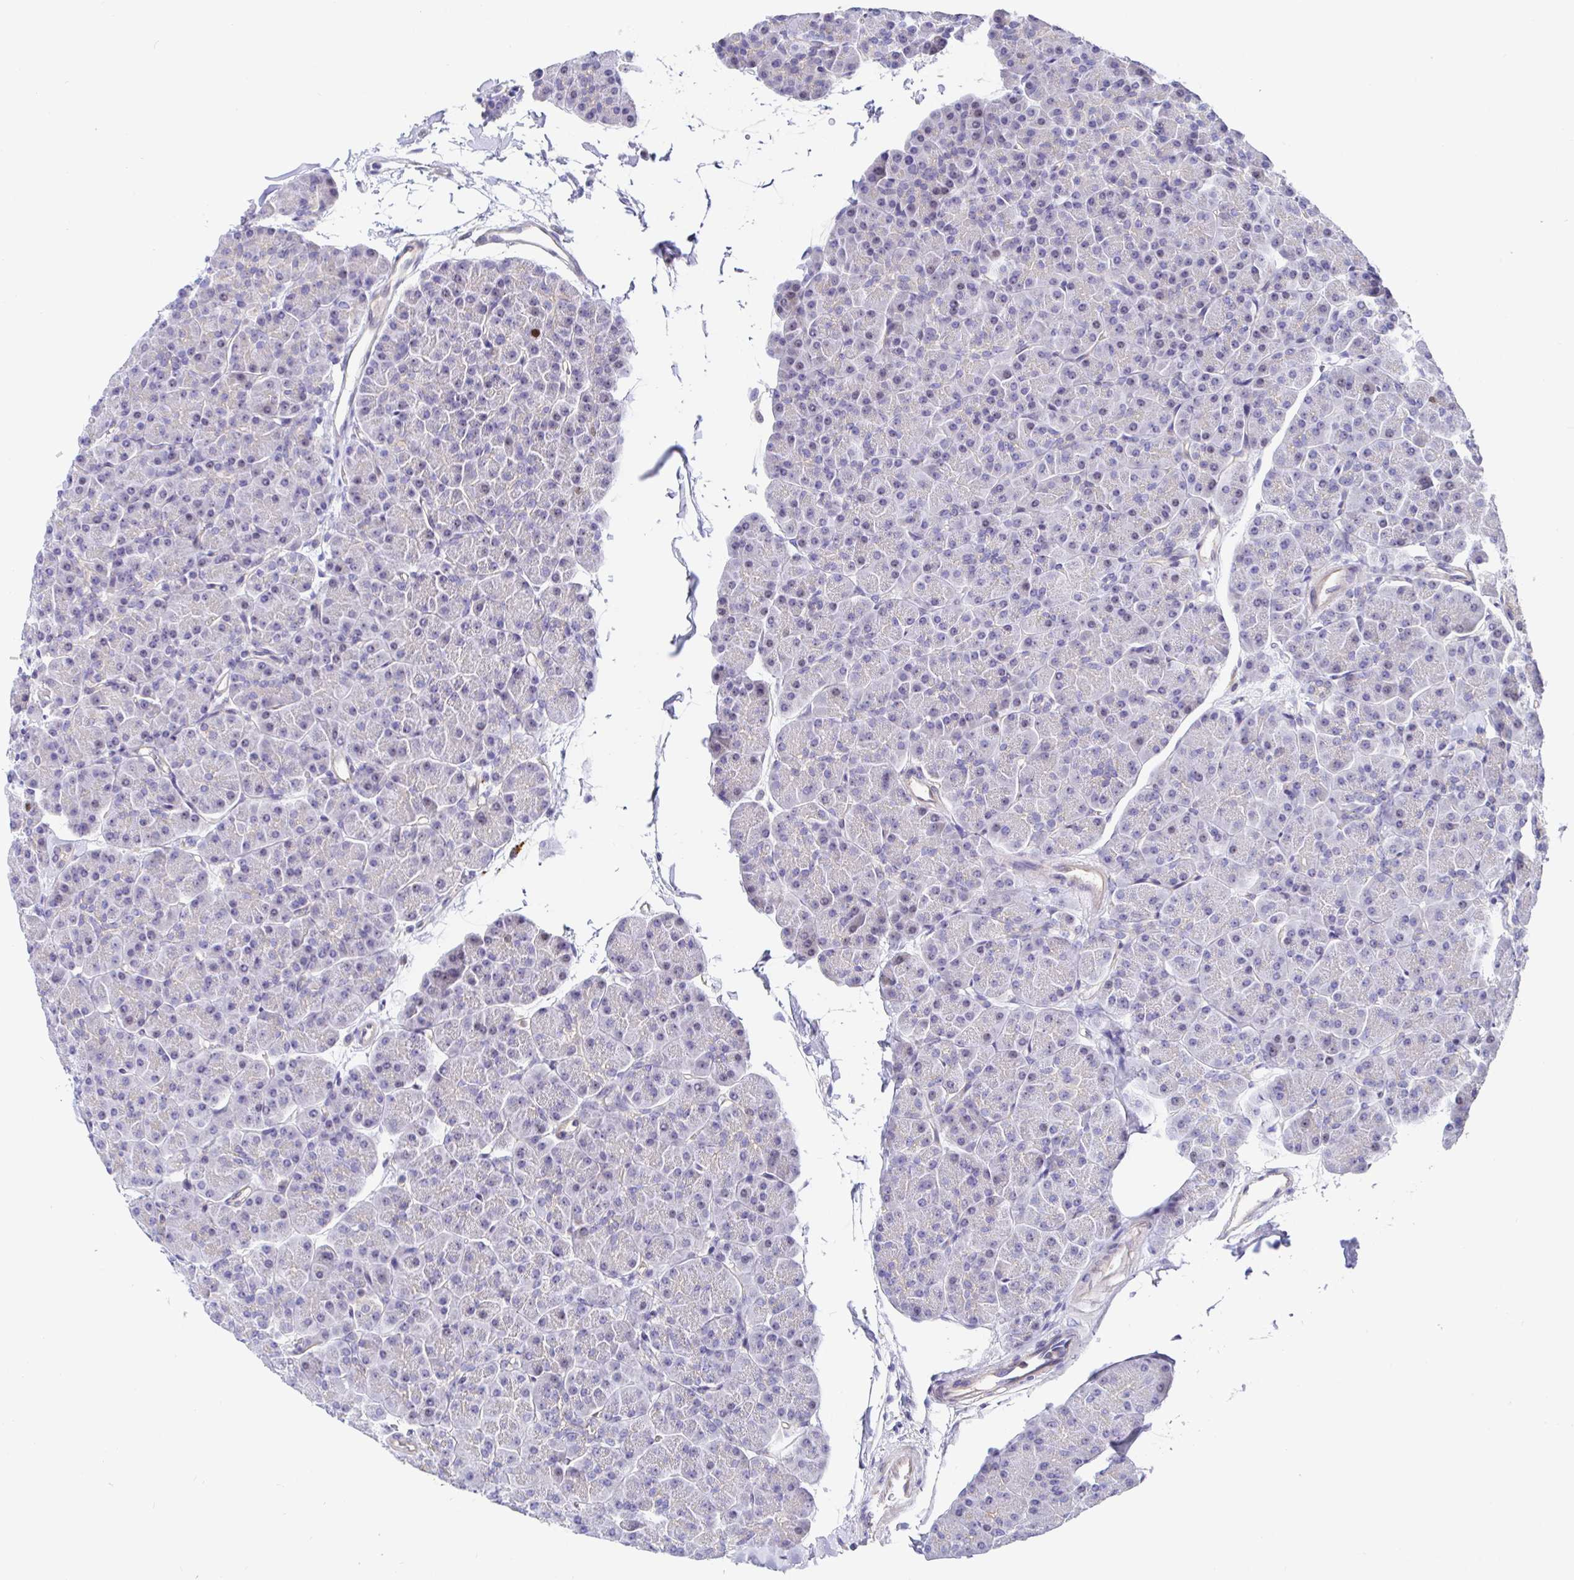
{"staining": {"intensity": "negative", "quantity": "none", "location": "none"}, "tissue": "pancreas", "cell_type": "Exocrine glandular cells", "image_type": "normal", "snomed": [{"axis": "morphology", "description": "Normal tissue, NOS"}, {"axis": "topography", "description": "Pancreas"}, {"axis": "topography", "description": "Peripheral nerve tissue"}], "caption": "High power microscopy photomicrograph of an immunohistochemistry micrograph of unremarkable pancreas, revealing no significant staining in exocrine glandular cells.", "gene": "TIMELESS", "patient": {"sex": "male", "age": 54}}